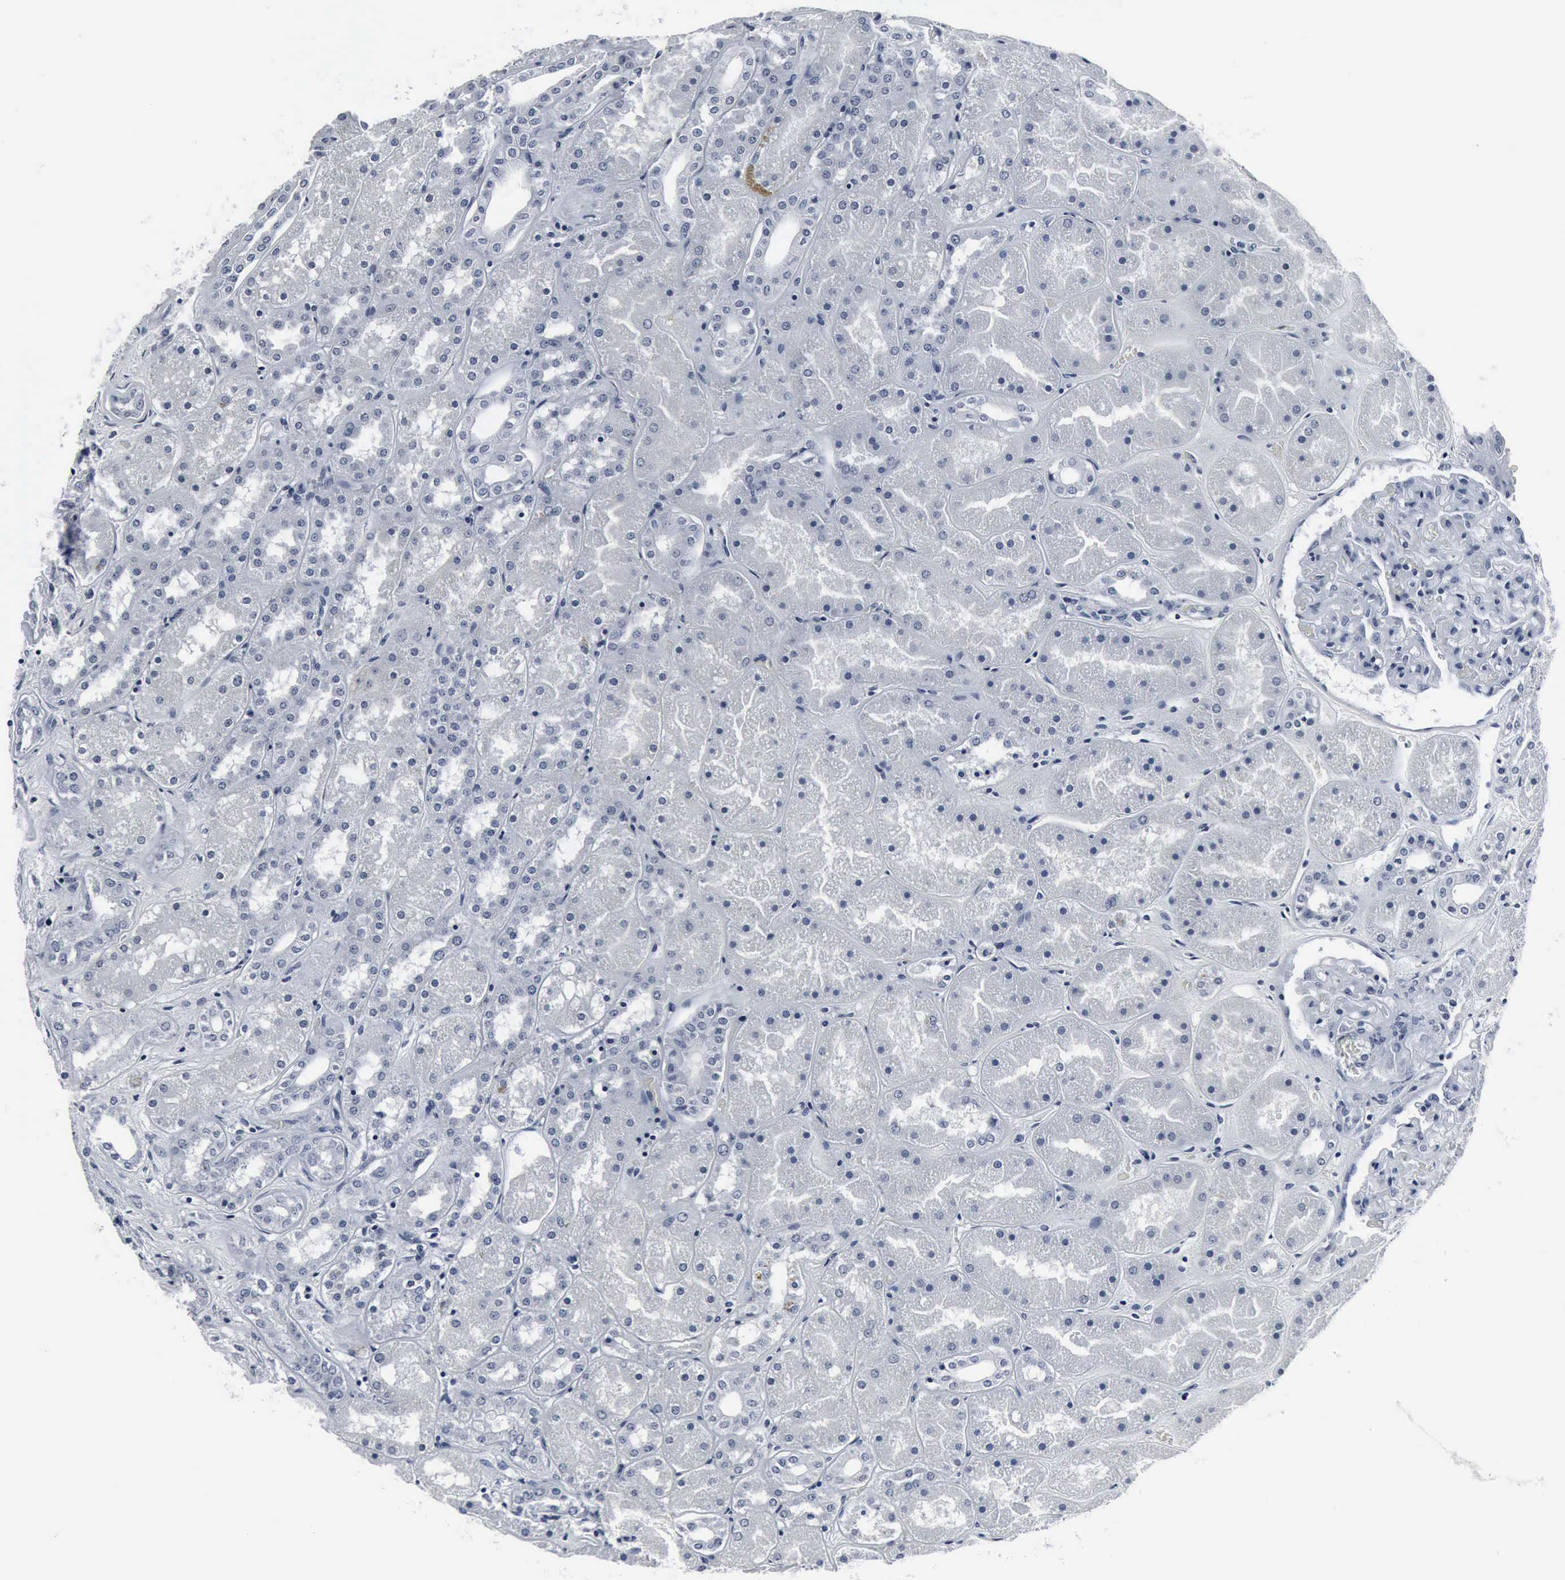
{"staining": {"intensity": "negative", "quantity": "none", "location": "none"}, "tissue": "kidney", "cell_type": "Cells in glomeruli", "image_type": "normal", "snomed": [{"axis": "morphology", "description": "Normal tissue, NOS"}, {"axis": "topography", "description": "Kidney"}], "caption": "An IHC photomicrograph of normal kidney is shown. There is no staining in cells in glomeruli of kidney. (DAB immunohistochemistry, high magnification).", "gene": "SNAP25", "patient": {"sex": "male", "age": 28}}